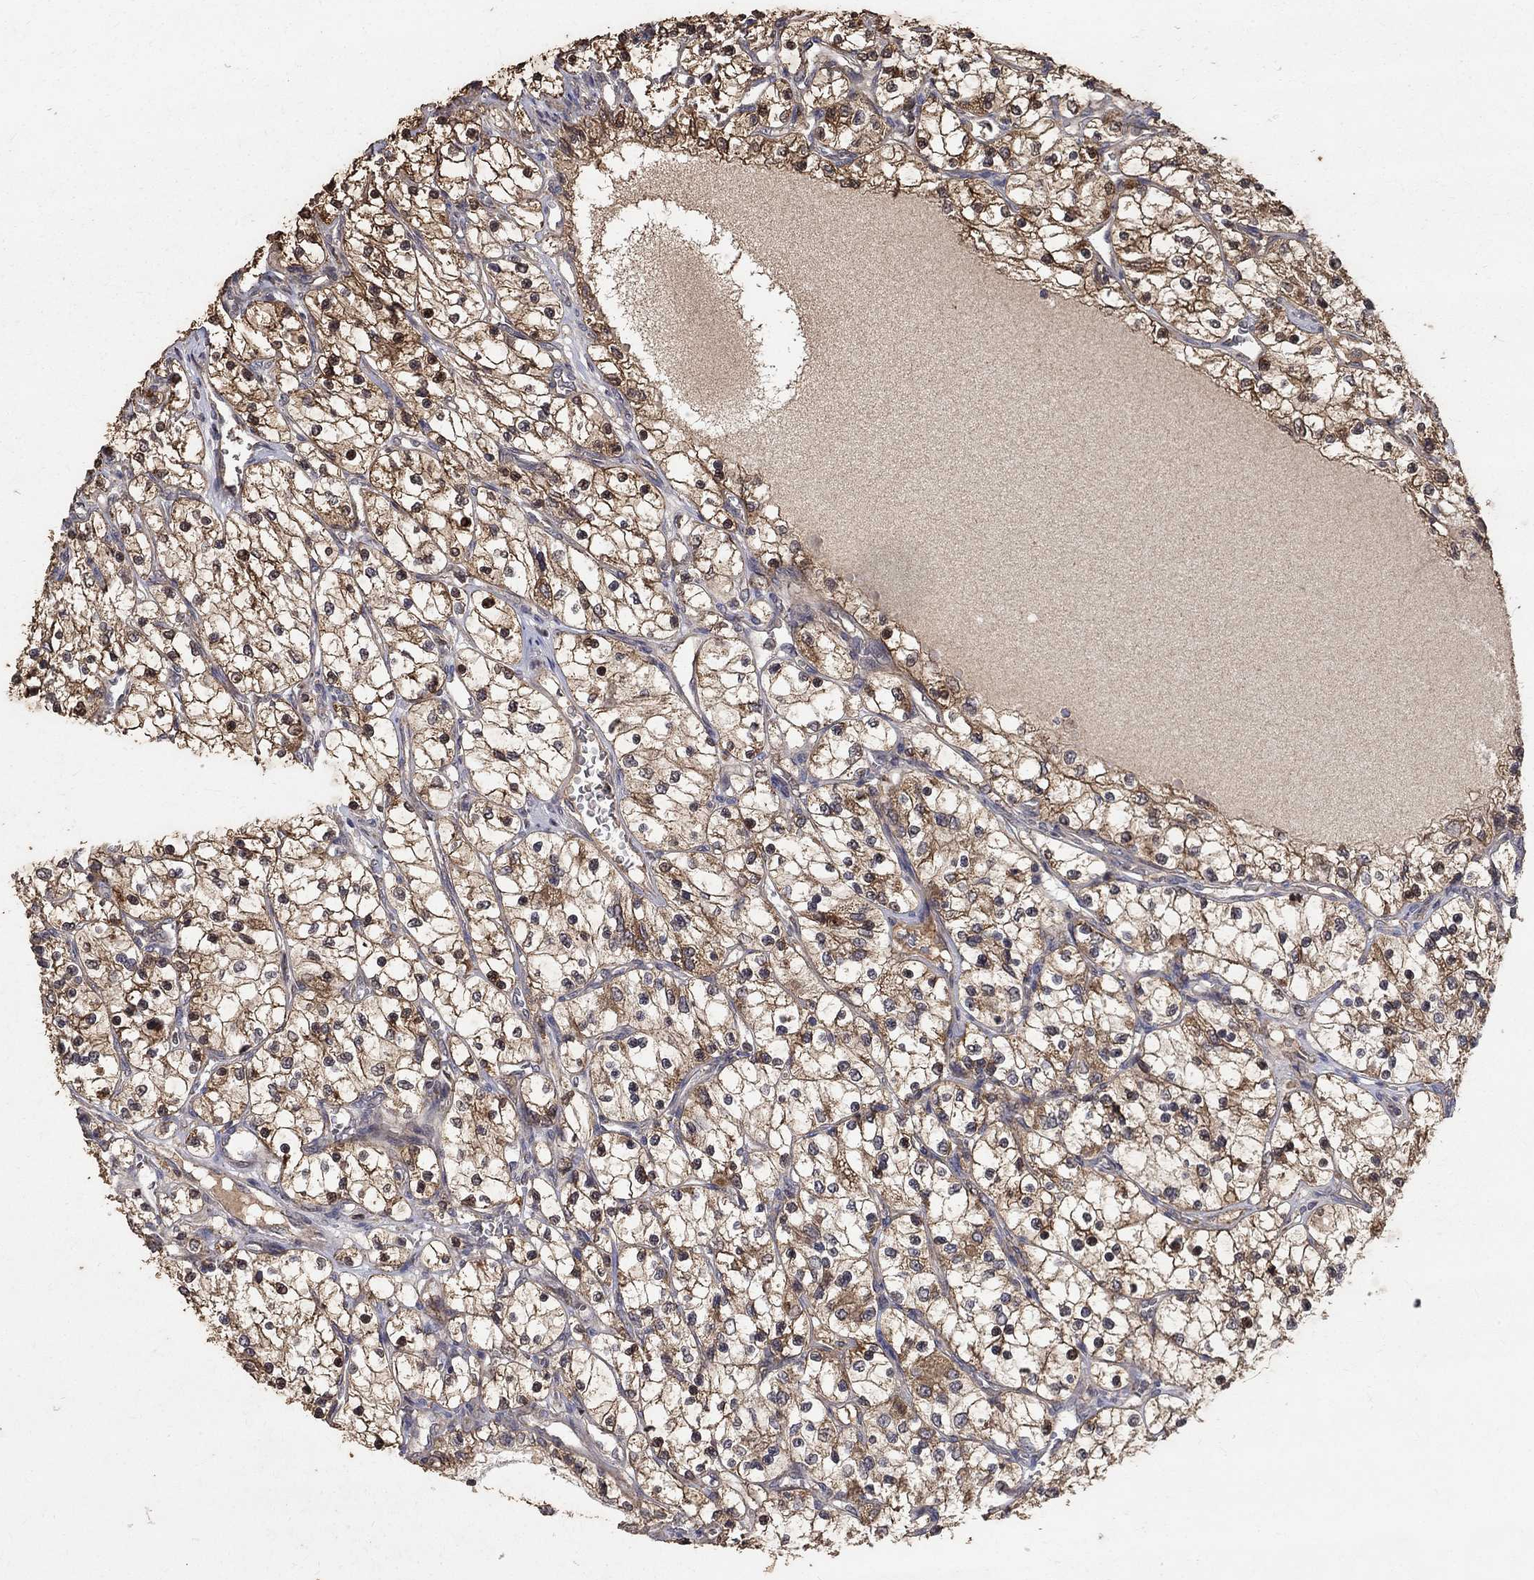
{"staining": {"intensity": "strong", "quantity": "25%-75%", "location": "cytoplasmic/membranous"}, "tissue": "renal cancer", "cell_type": "Tumor cells", "image_type": "cancer", "snomed": [{"axis": "morphology", "description": "Adenocarcinoma, NOS"}, {"axis": "topography", "description": "Kidney"}], "caption": "Renal cancer stained with a protein marker reveals strong staining in tumor cells.", "gene": "C17orf75", "patient": {"sex": "female", "age": 69}}